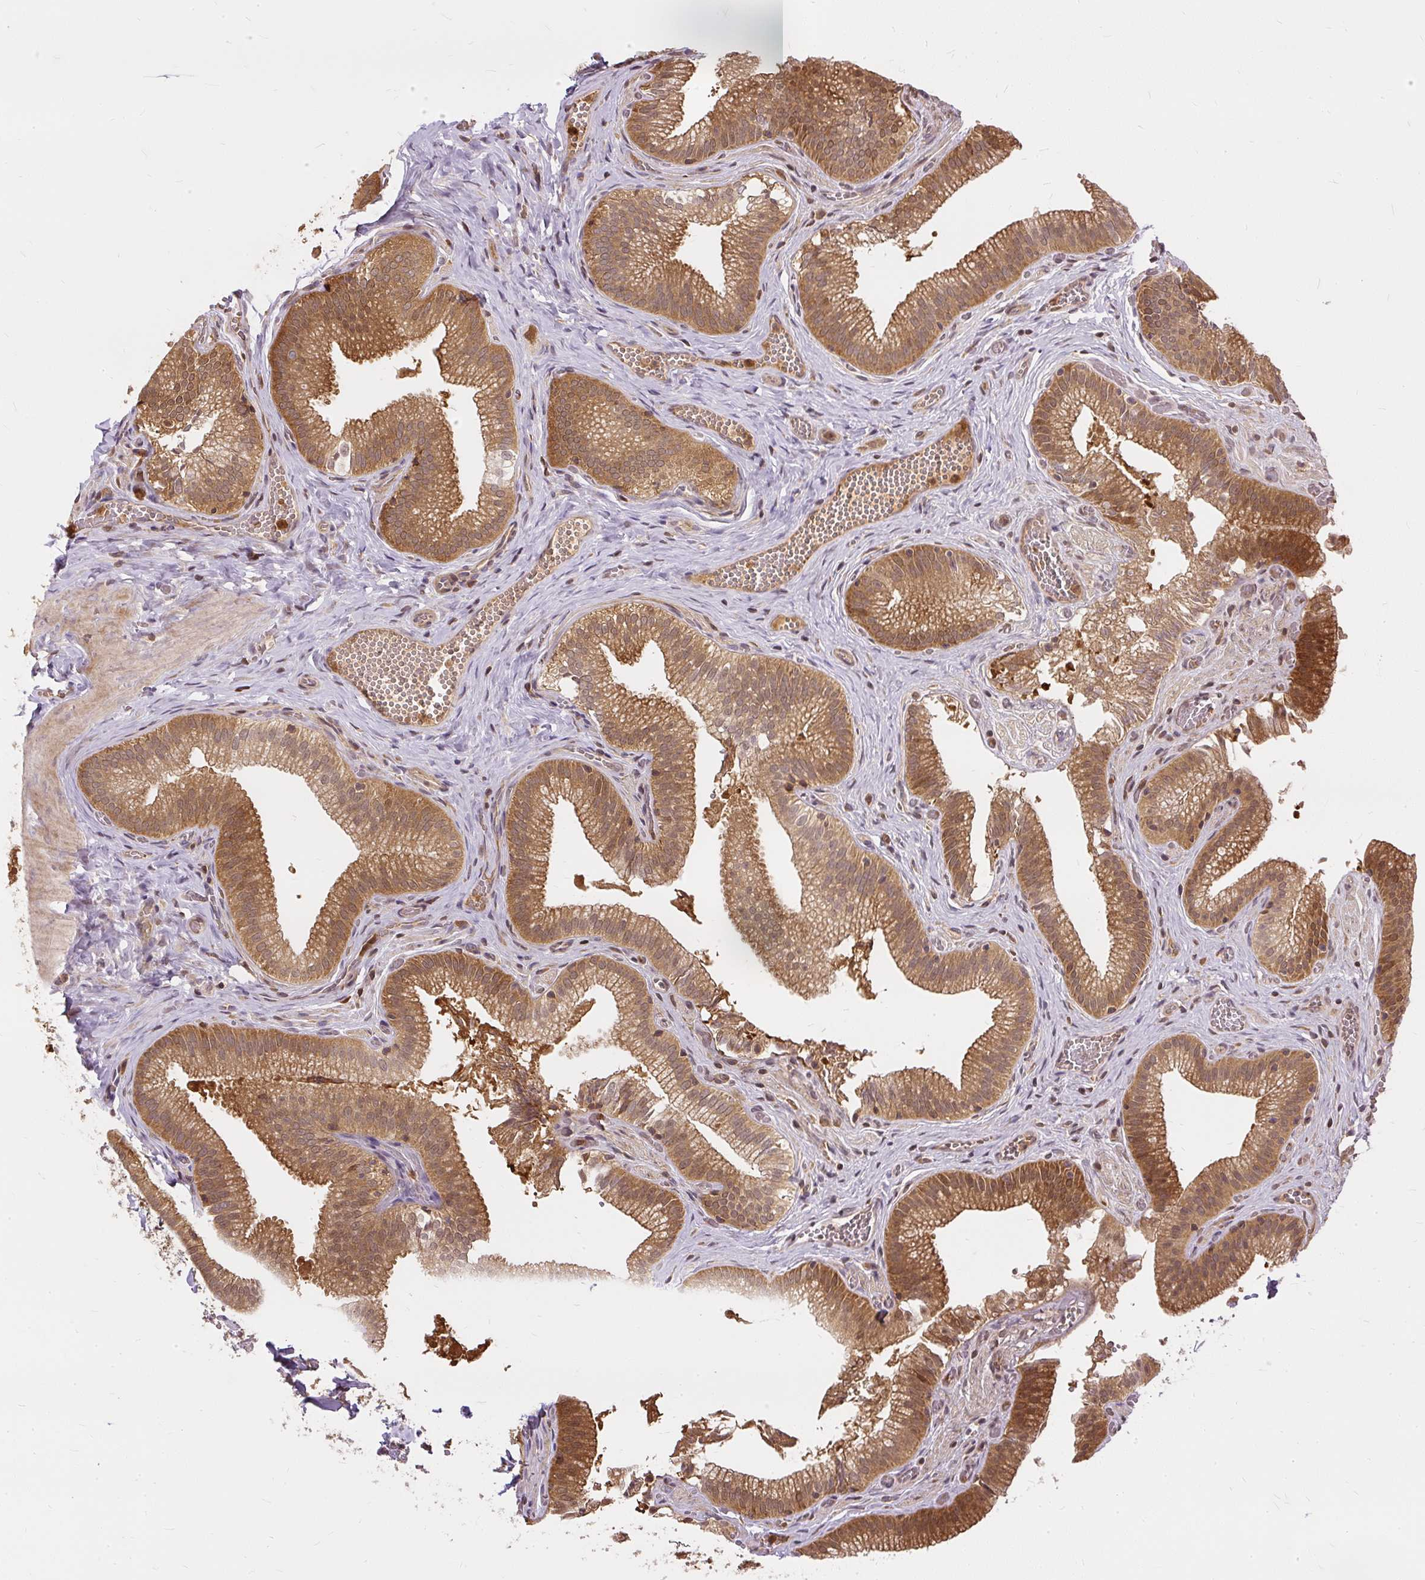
{"staining": {"intensity": "moderate", "quantity": ">75%", "location": "cytoplasmic/membranous"}, "tissue": "gallbladder", "cell_type": "Glandular cells", "image_type": "normal", "snomed": [{"axis": "morphology", "description": "Normal tissue, NOS"}, {"axis": "topography", "description": "Gallbladder"}], "caption": "Approximately >75% of glandular cells in benign human gallbladder display moderate cytoplasmic/membranous protein positivity as visualized by brown immunohistochemical staining.", "gene": "AP5S1", "patient": {"sex": "male", "age": 17}}